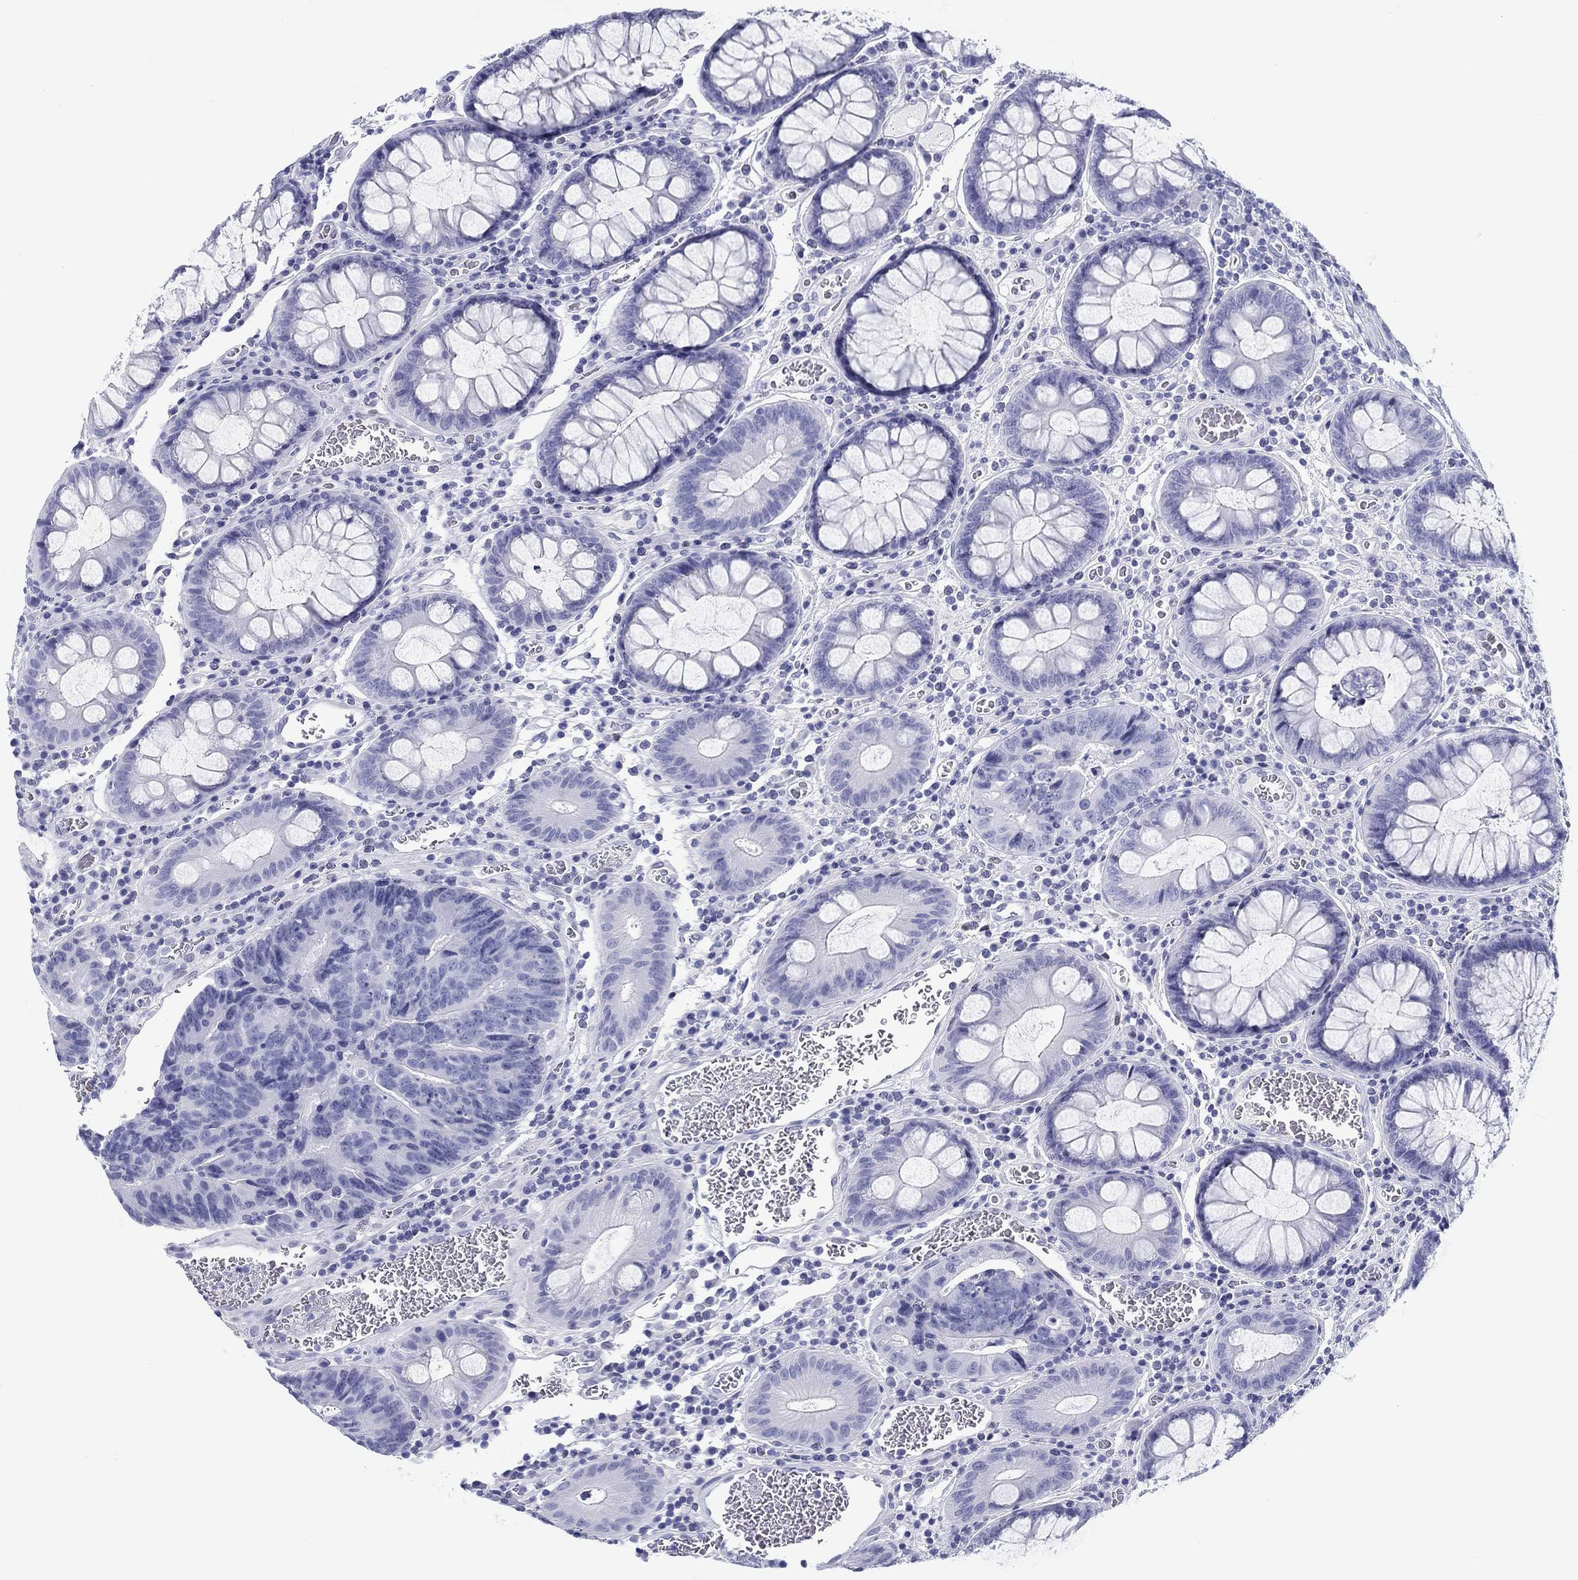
{"staining": {"intensity": "negative", "quantity": "none", "location": "none"}, "tissue": "colorectal cancer", "cell_type": "Tumor cells", "image_type": "cancer", "snomed": [{"axis": "morphology", "description": "Adenocarcinoma, NOS"}, {"axis": "topography", "description": "Colon"}], "caption": "High magnification brightfield microscopy of colorectal cancer (adenocarcinoma) stained with DAB (brown) and counterstained with hematoxylin (blue): tumor cells show no significant staining. (Stains: DAB immunohistochemistry (IHC) with hematoxylin counter stain, Microscopy: brightfield microscopy at high magnification).", "gene": "H1-1", "patient": {"sex": "female", "age": 48}}